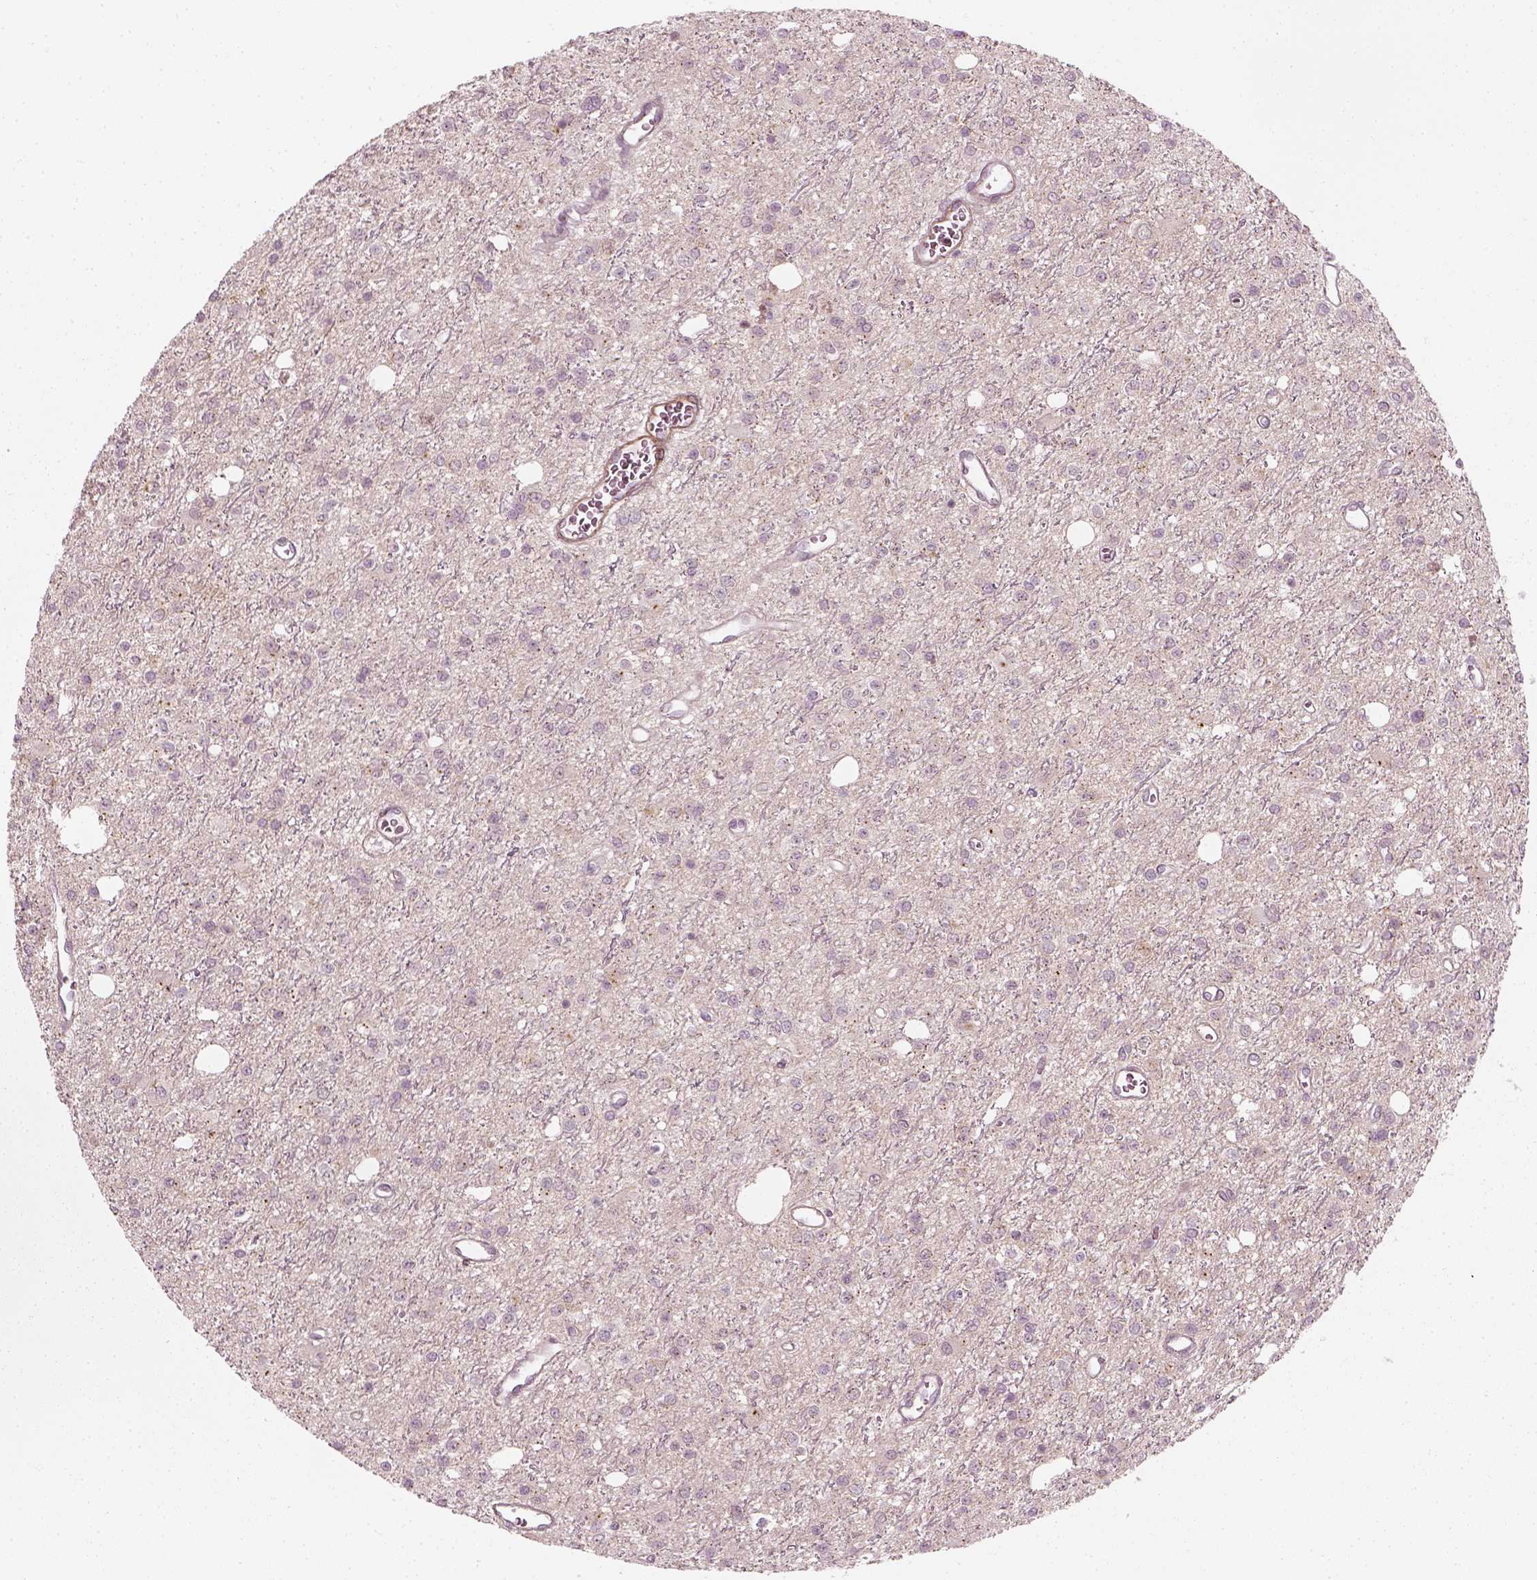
{"staining": {"intensity": "negative", "quantity": "none", "location": "none"}, "tissue": "glioma", "cell_type": "Tumor cells", "image_type": "cancer", "snomed": [{"axis": "morphology", "description": "Glioma, malignant, Low grade"}, {"axis": "topography", "description": "Brain"}], "caption": "The photomicrograph shows no staining of tumor cells in malignant glioma (low-grade). Brightfield microscopy of immunohistochemistry (IHC) stained with DAB (brown) and hematoxylin (blue), captured at high magnification.", "gene": "MLIP", "patient": {"sex": "female", "age": 45}}